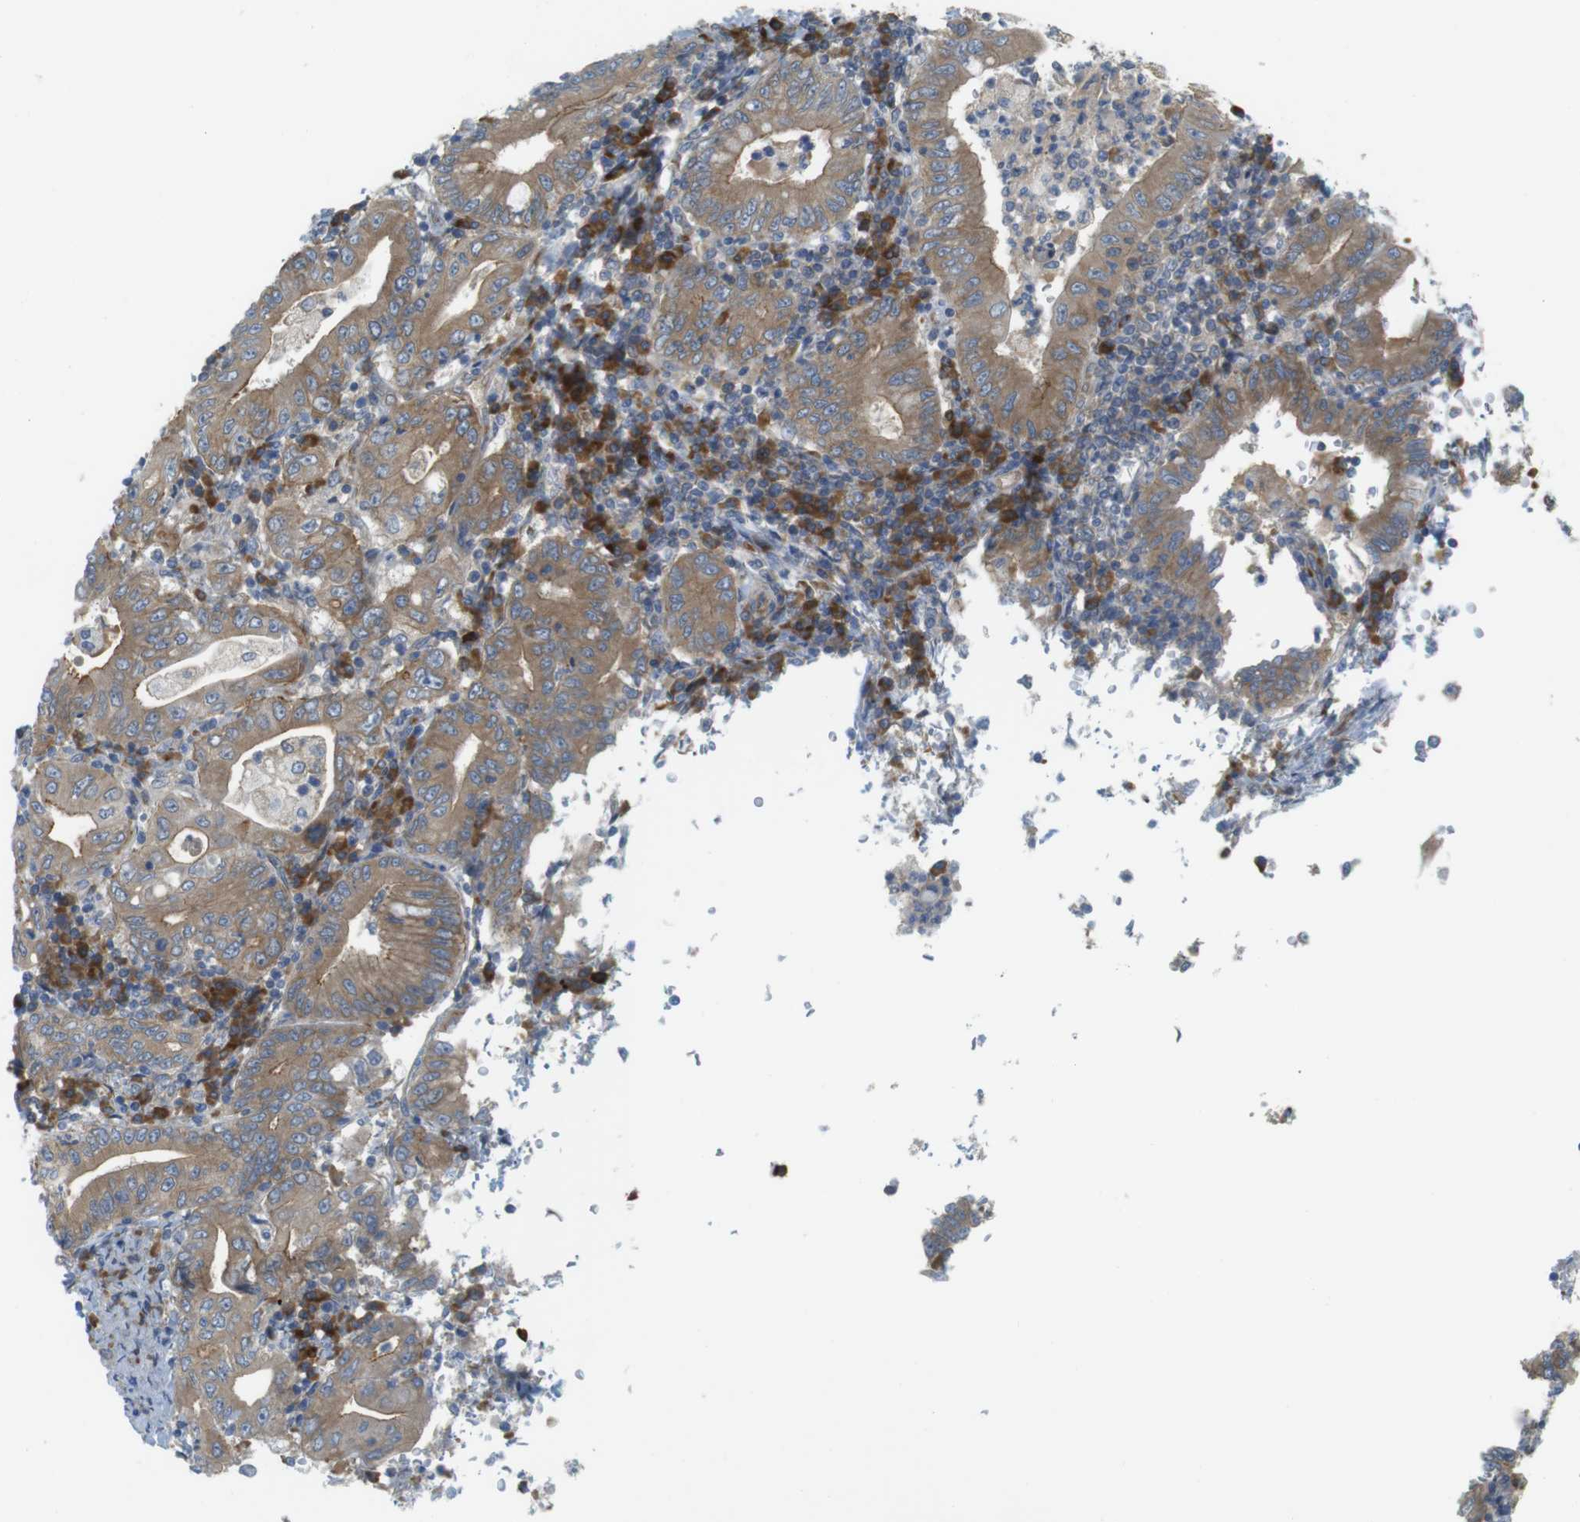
{"staining": {"intensity": "moderate", "quantity": ">75%", "location": "cytoplasmic/membranous"}, "tissue": "stomach cancer", "cell_type": "Tumor cells", "image_type": "cancer", "snomed": [{"axis": "morphology", "description": "Normal tissue, NOS"}, {"axis": "morphology", "description": "Adenocarcinoma, NOS"}, {"axis": "topography", "description": "Esophagus"}, {"axis": "topography", "description": "Stomach, upper"}, {"axis": "topography", "description": "Peripheral nerve tissue"}], "caption": "Adenocarcinoma (stomach) stained for a protein exhibits moderate cytoplasmic/membranous positivity in tumor cells. Immunohistochemistry (ihc) stains the protein of interest in brown and the nuclei are stained blue.", "gene": "GJC3", "patient": {"sex": "male", "age": 62}}